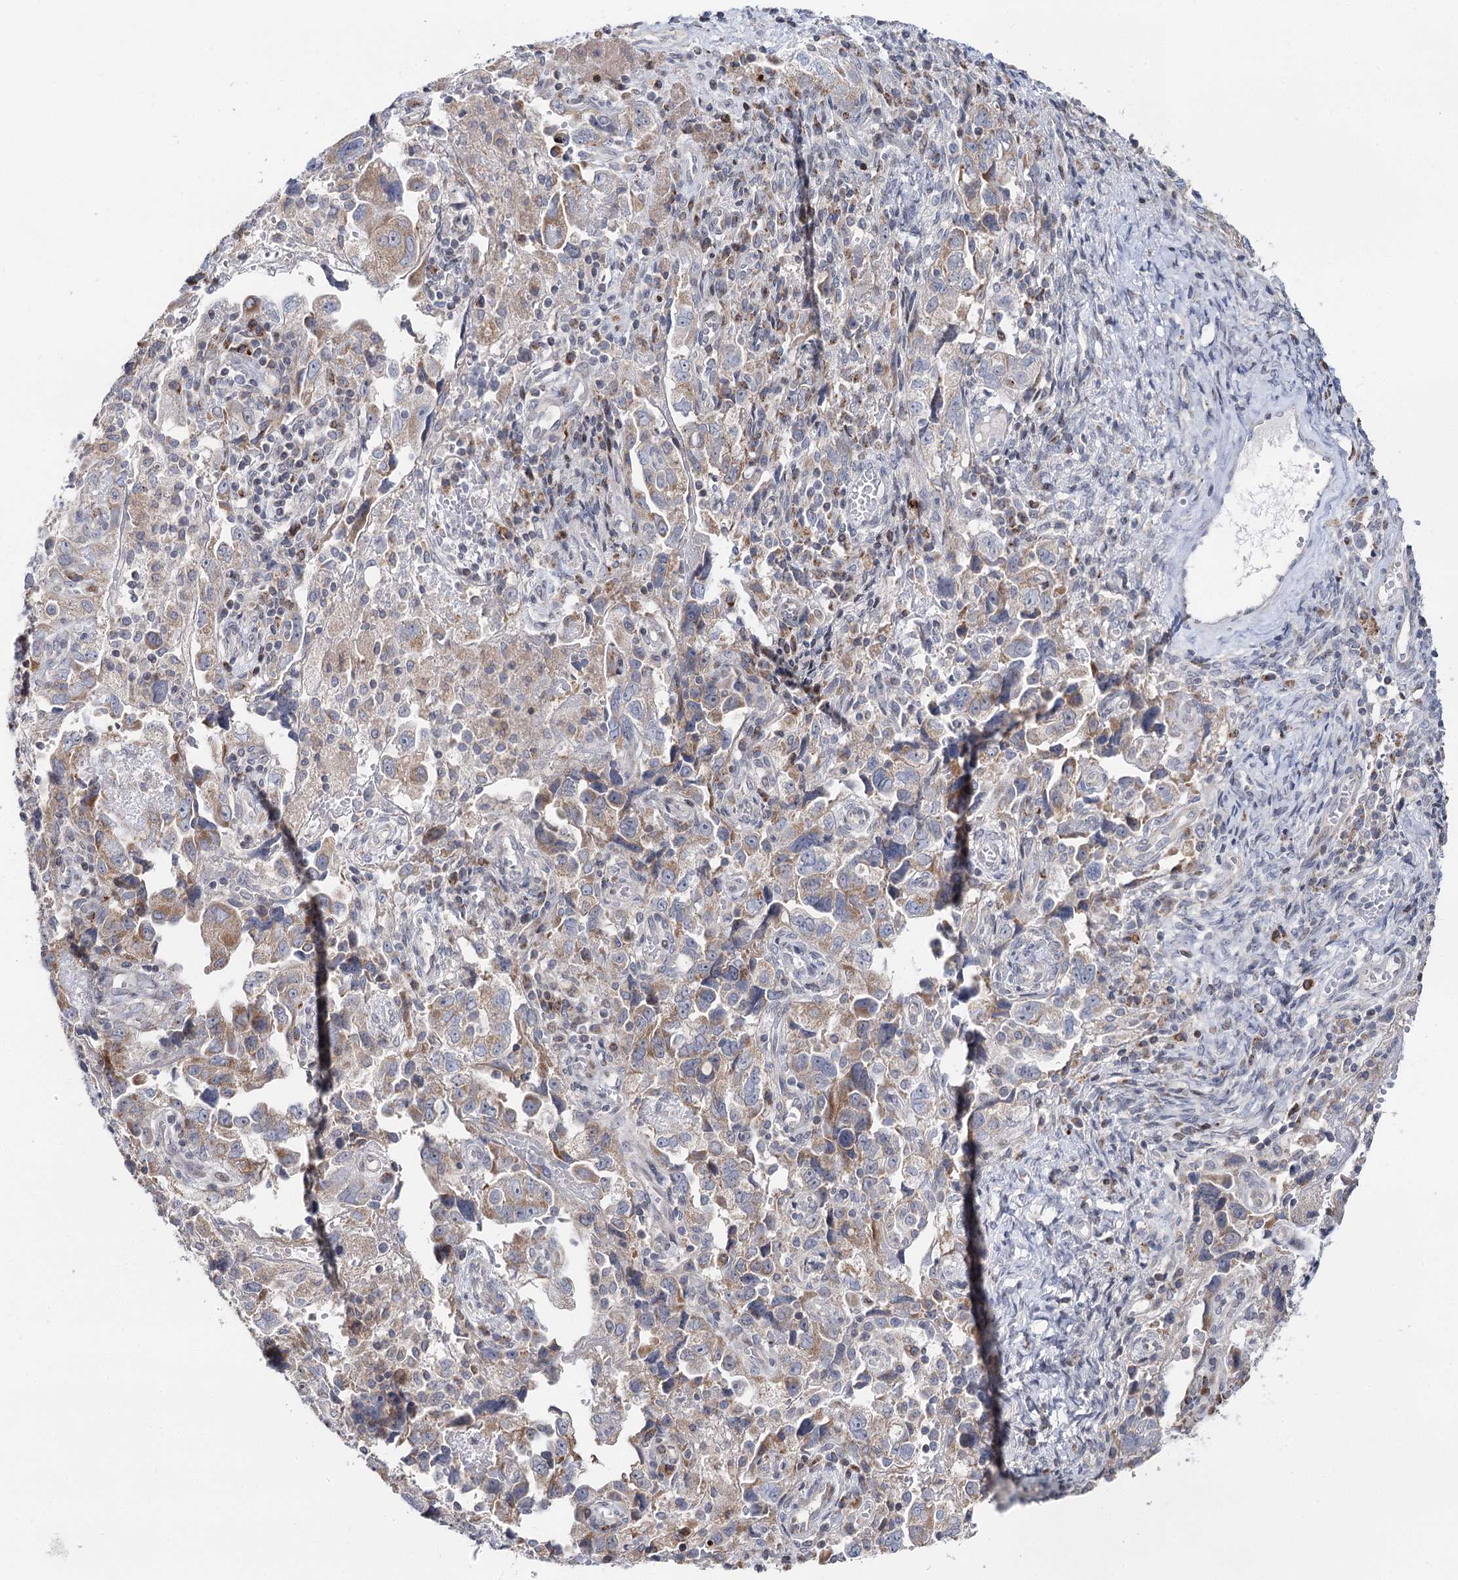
{"staining": {"intensity": "moderate", "quantity": "25%-75%", "location": "cytoplasmic/membranous"}, "tissue": "ovarian cancer", "cell_type": "Tumor cells", "image_type": "cancer", "snomed": [{"axis": "morphology", "description": "Carcinoma, NOS"}, {"axis": "morphology", "description": "Cystadenocarcinoma, serous, NOS"}, {"axis": "topography", "description": "Ovary"}], "caption": "Immunohistochemistry histopathology image of neoplastic tissue: ovarian cancer stained using immunohistochemistry (IHC) shows medium levels of moderate protein expression localized specifically in the cytoplasmic/membranous of tumor cells, appearing as a cytoplasmic/membranous brown color.", "gene": "PTGR1", "patient": {"sex": "female", "age": 69}}